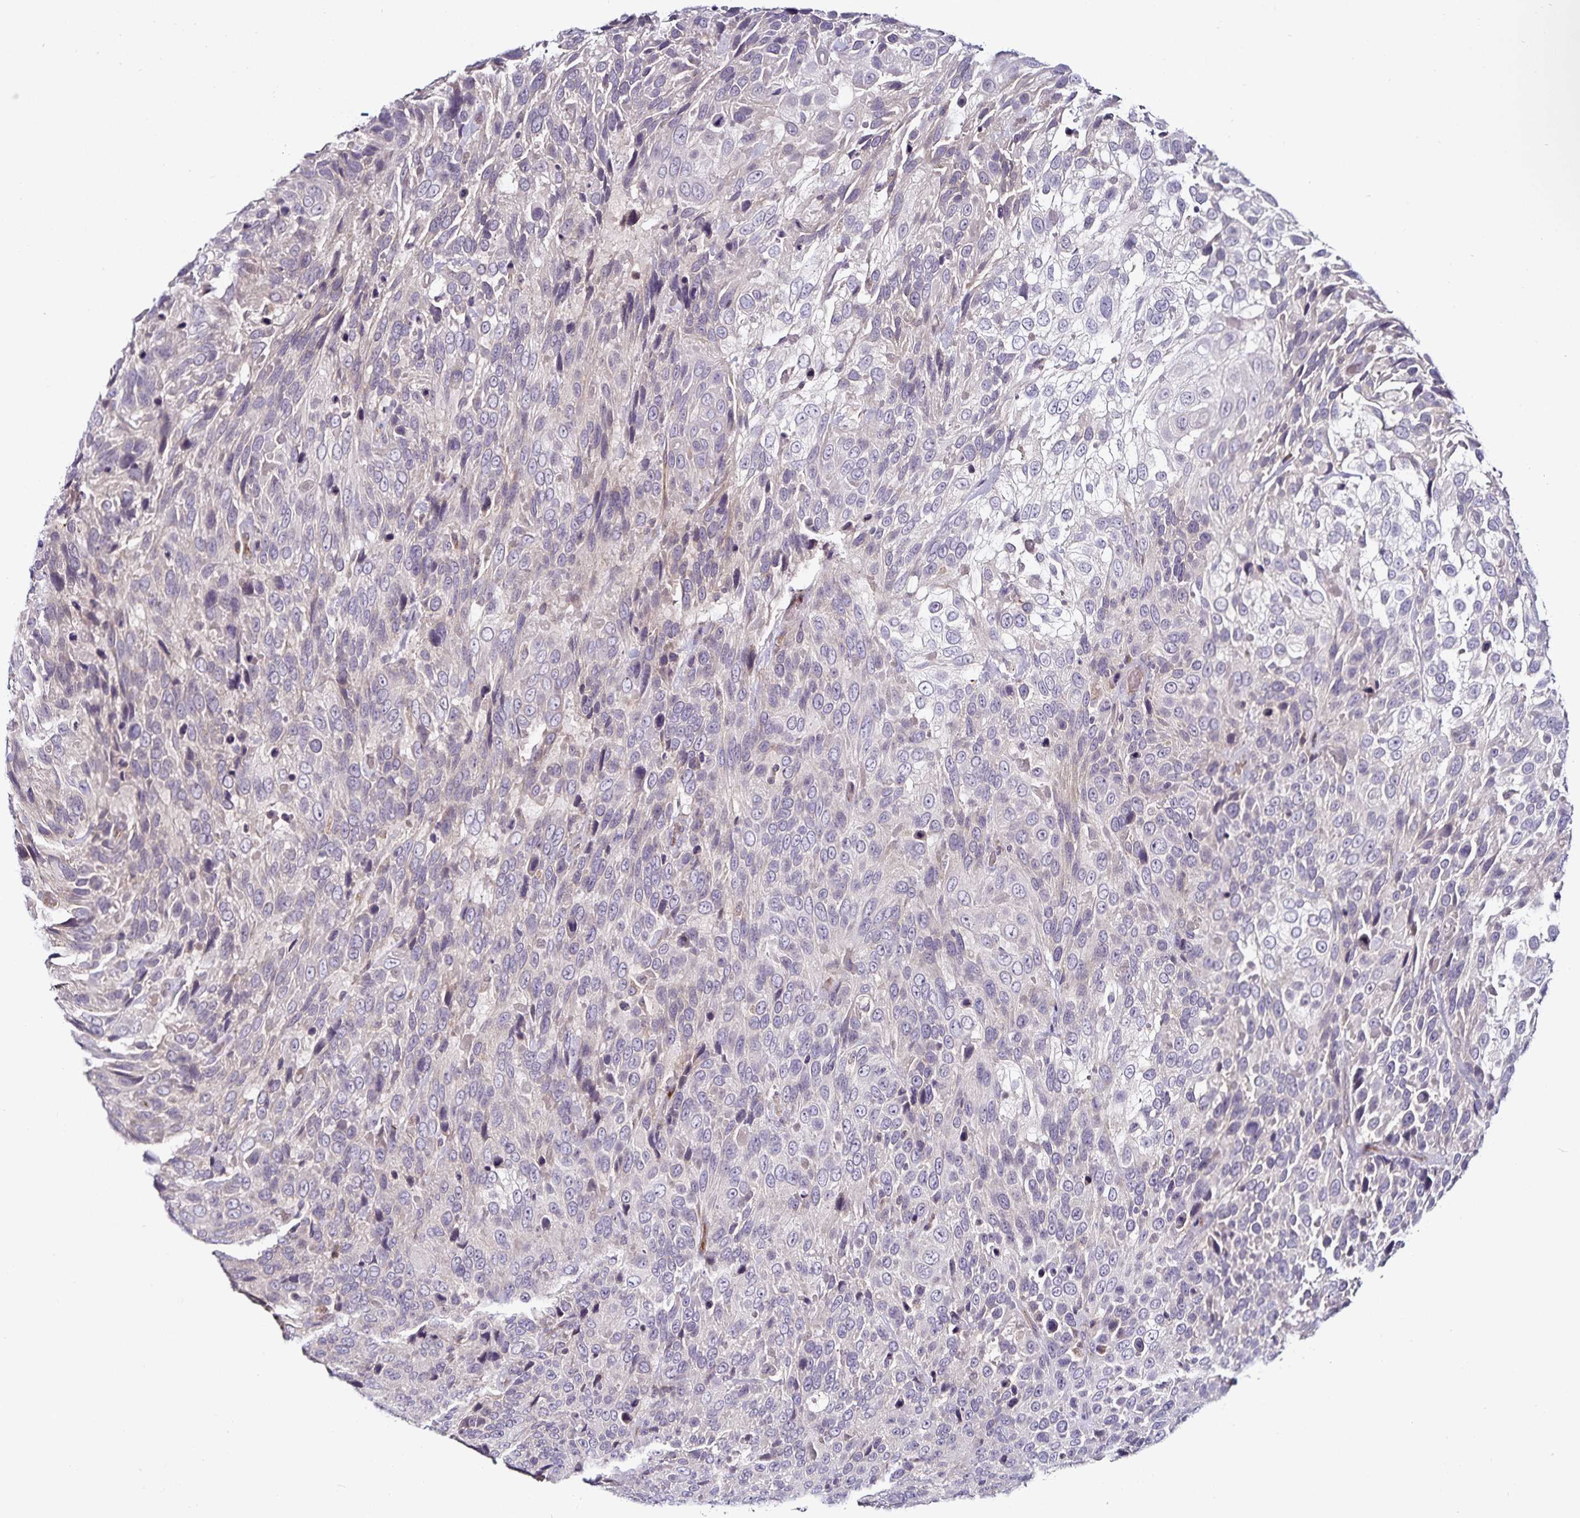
{"staining": {"intensity": "negative", "quantity": "none", "location": "none"}, "tissue": "urothelial cancer", "cell_type": "Tumor cells", "image_type": "cancer", "snomed": [{"axis": "morphology", "description": "Urothelial carcinoma, High grade"}, {"axis": "topography", "description": "Urinary bladder"}], "caption": "The image exhibits no staining of tumor cells in urothelial cancer. The staining was performed using DAB to visualize the protein expression in brown, while the nuclei were stained in blue with hematoxylin (Magnification: 20x).", "gene": "ACSL5", "patient": {"sex": "female", "age": 70}}